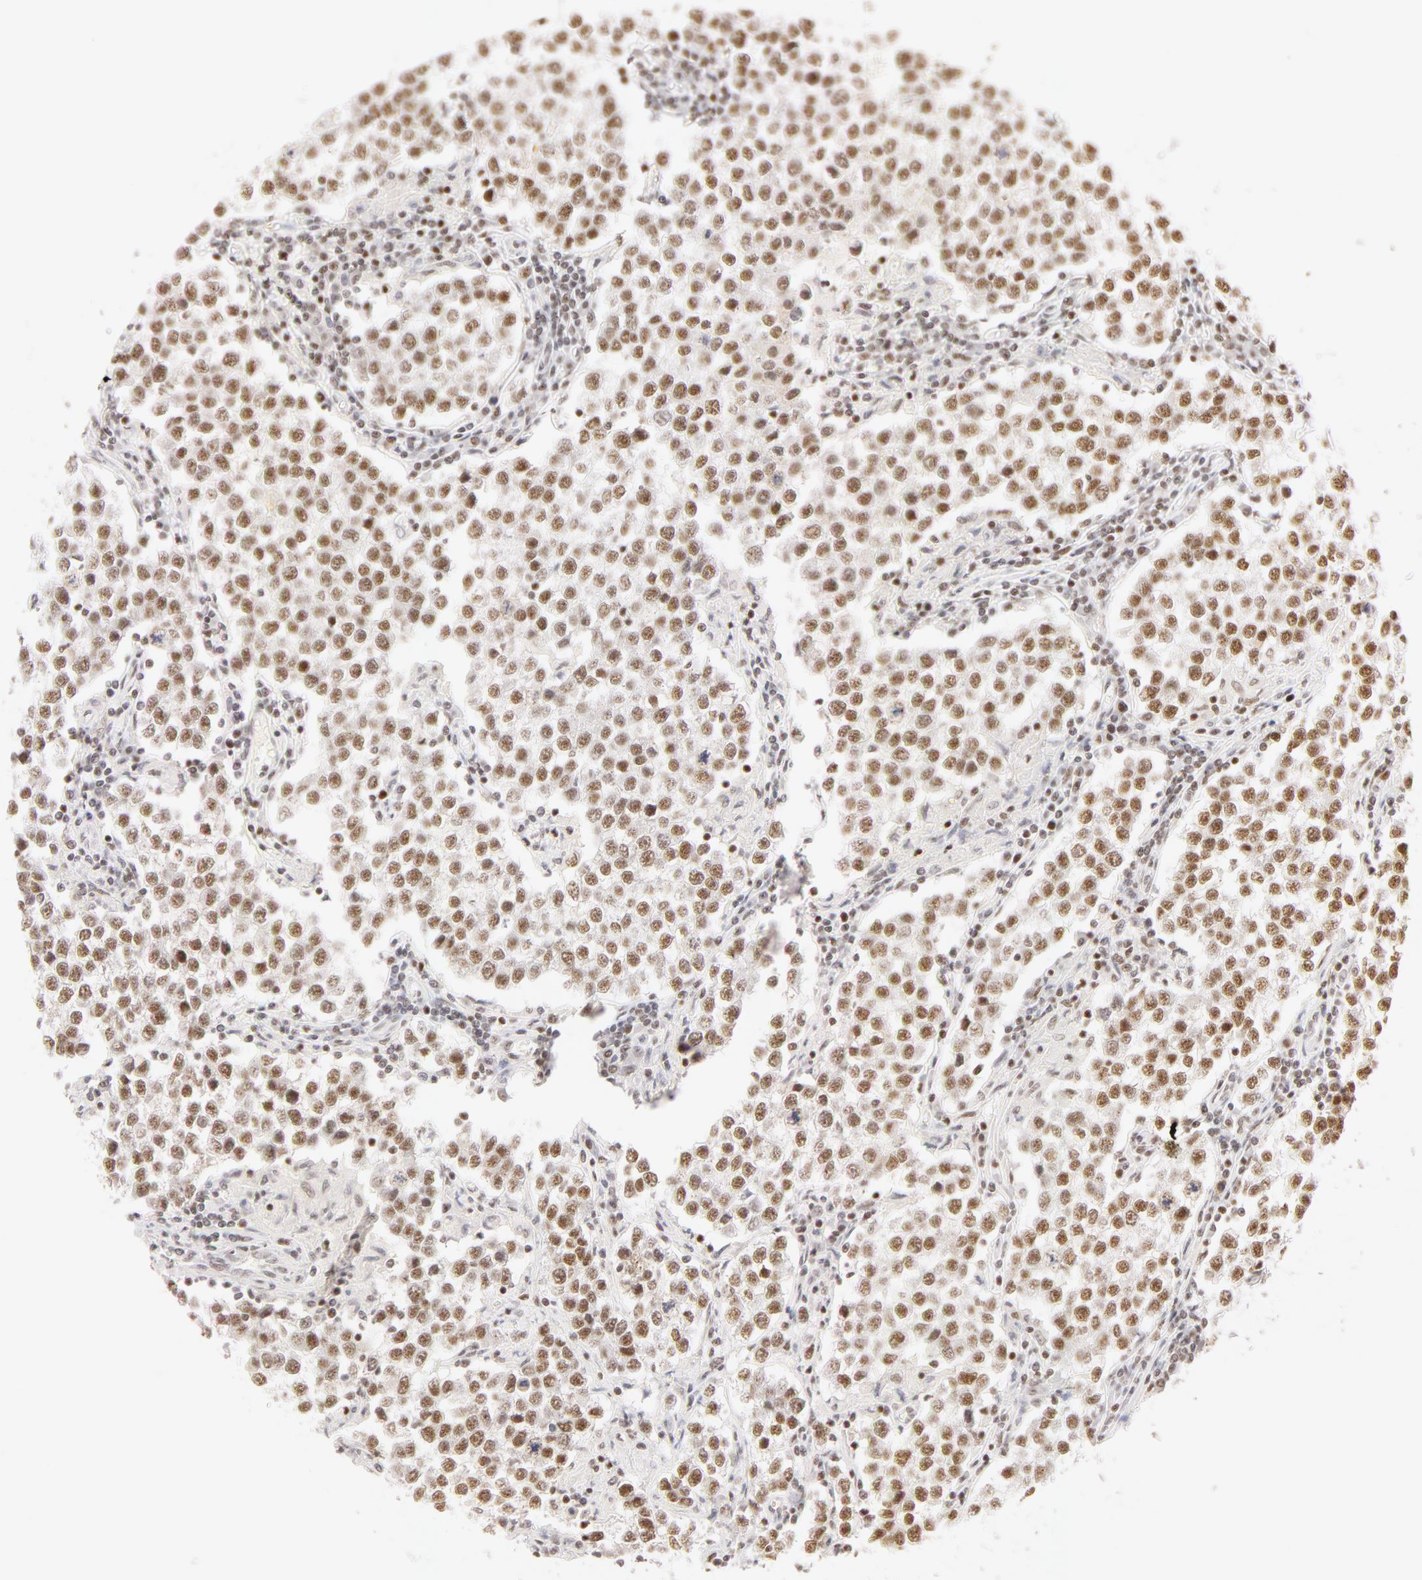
{"staining": {"intensity": "moderate", "quantity": ">75%", "location": "nuclear"}, "tissue": "testis cancer", "cell_type": "Tumor cells", "image_type": "cancer", "snomed": [{"axis": "morphology", "description": "Seminoma, NOS"}, {"axis": "topography", "description": "Testis"}], "caption": "Immunohistochemical staining of human testis cancer (seminoma) shows moderate nuclear protein staining in about >75% of tumor cells.", "gene": "RBM39", "patient": {"sex": "male", "age": 36}}